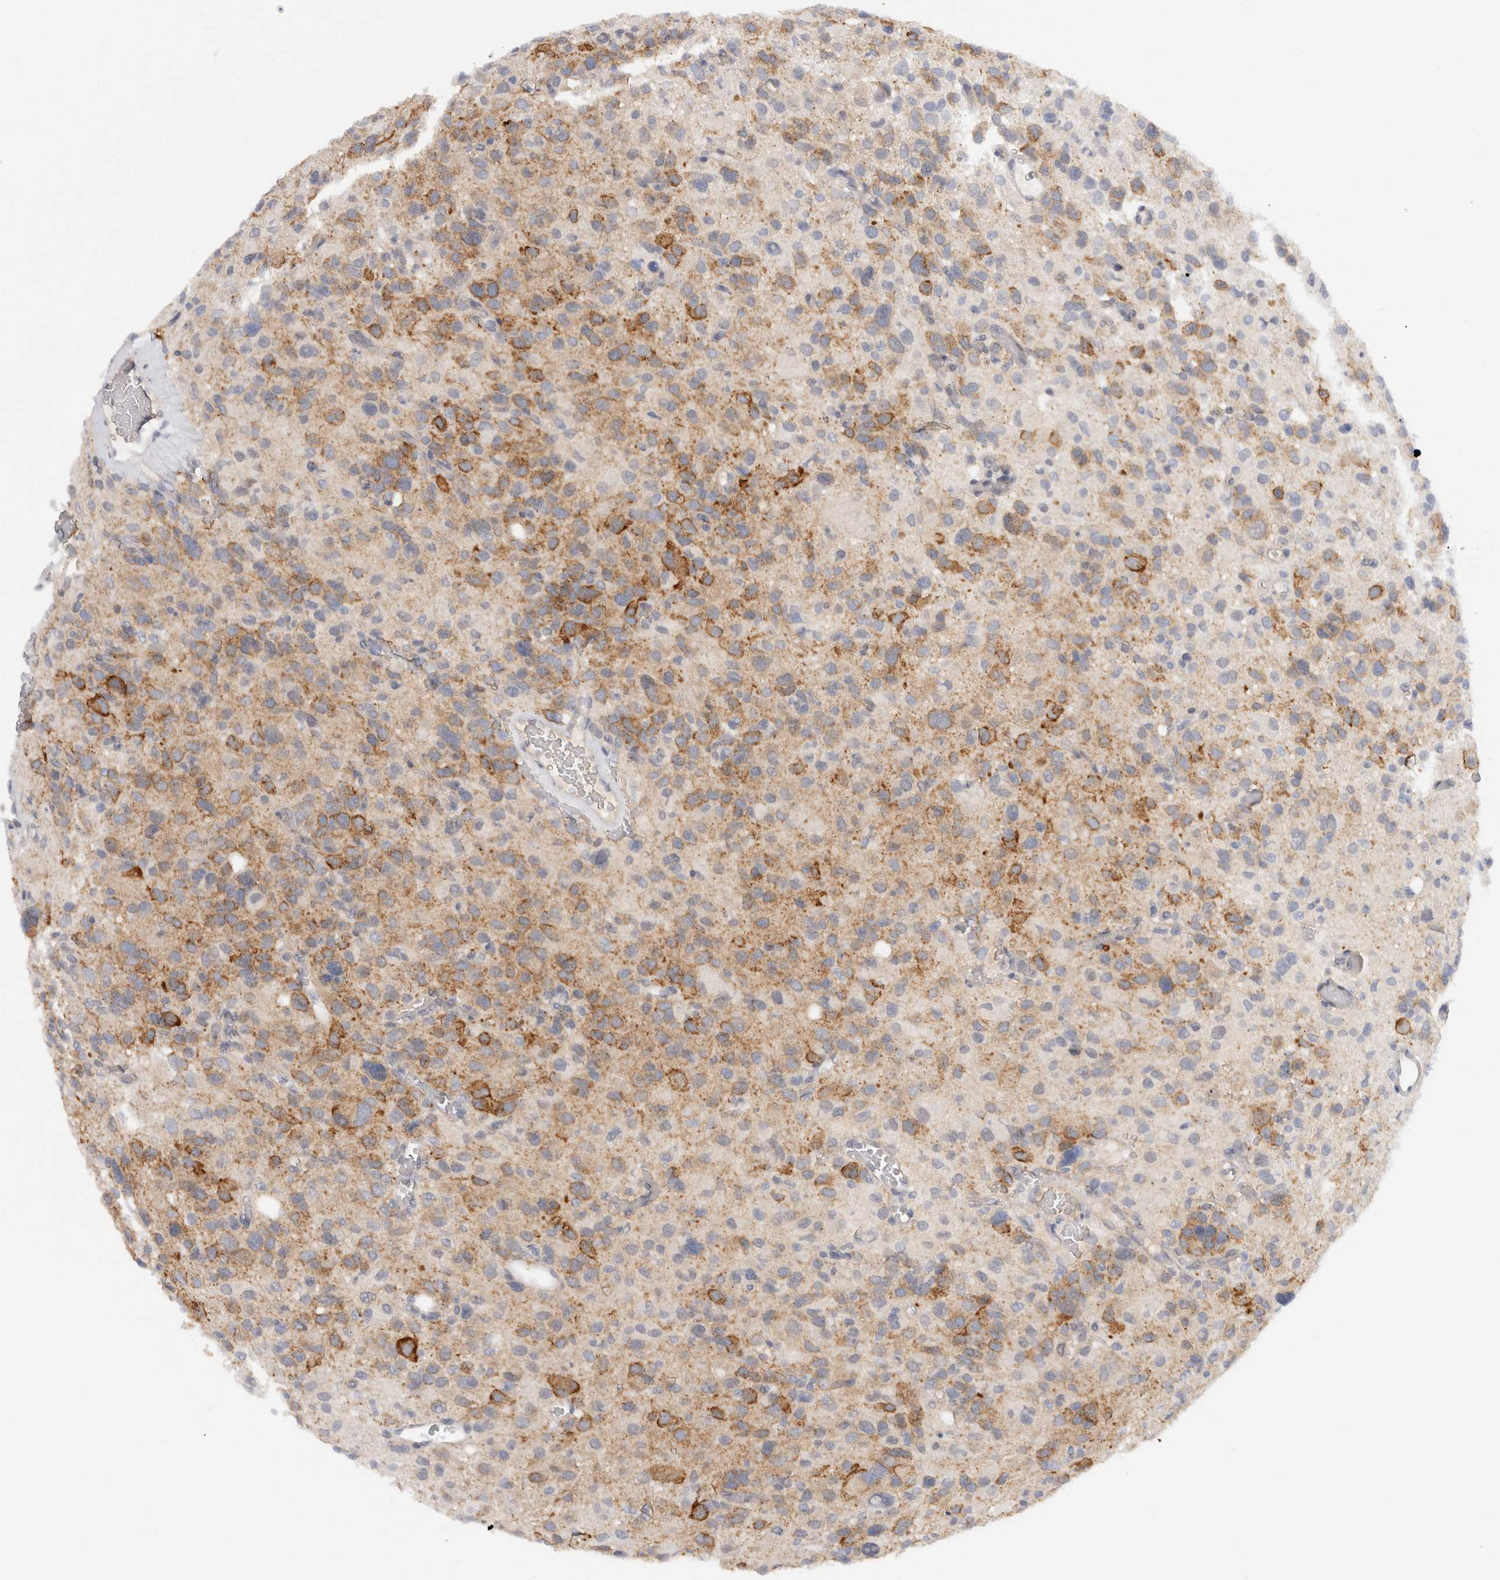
{"staining": {"intensity": "moderate", "quantity": ">75%", "location": "cytoplasmic/membranous"}, "tissue": "glioma", "cell_type": "Tumor cells", "image_type": "cancer", "snomed": [{"axis": "morphology", "description": "Glioma, malignant, High grade"}, {"axis": "topography", "description": "Brain"}], "caption": "Immunohistochemical staining of human glioma demonstrates moderate cytoplasmic/membranous protein positivity in about >75% of tumor cells.", "gene": "CHRM4", "patient": {"sex": "male", "age": 48}}